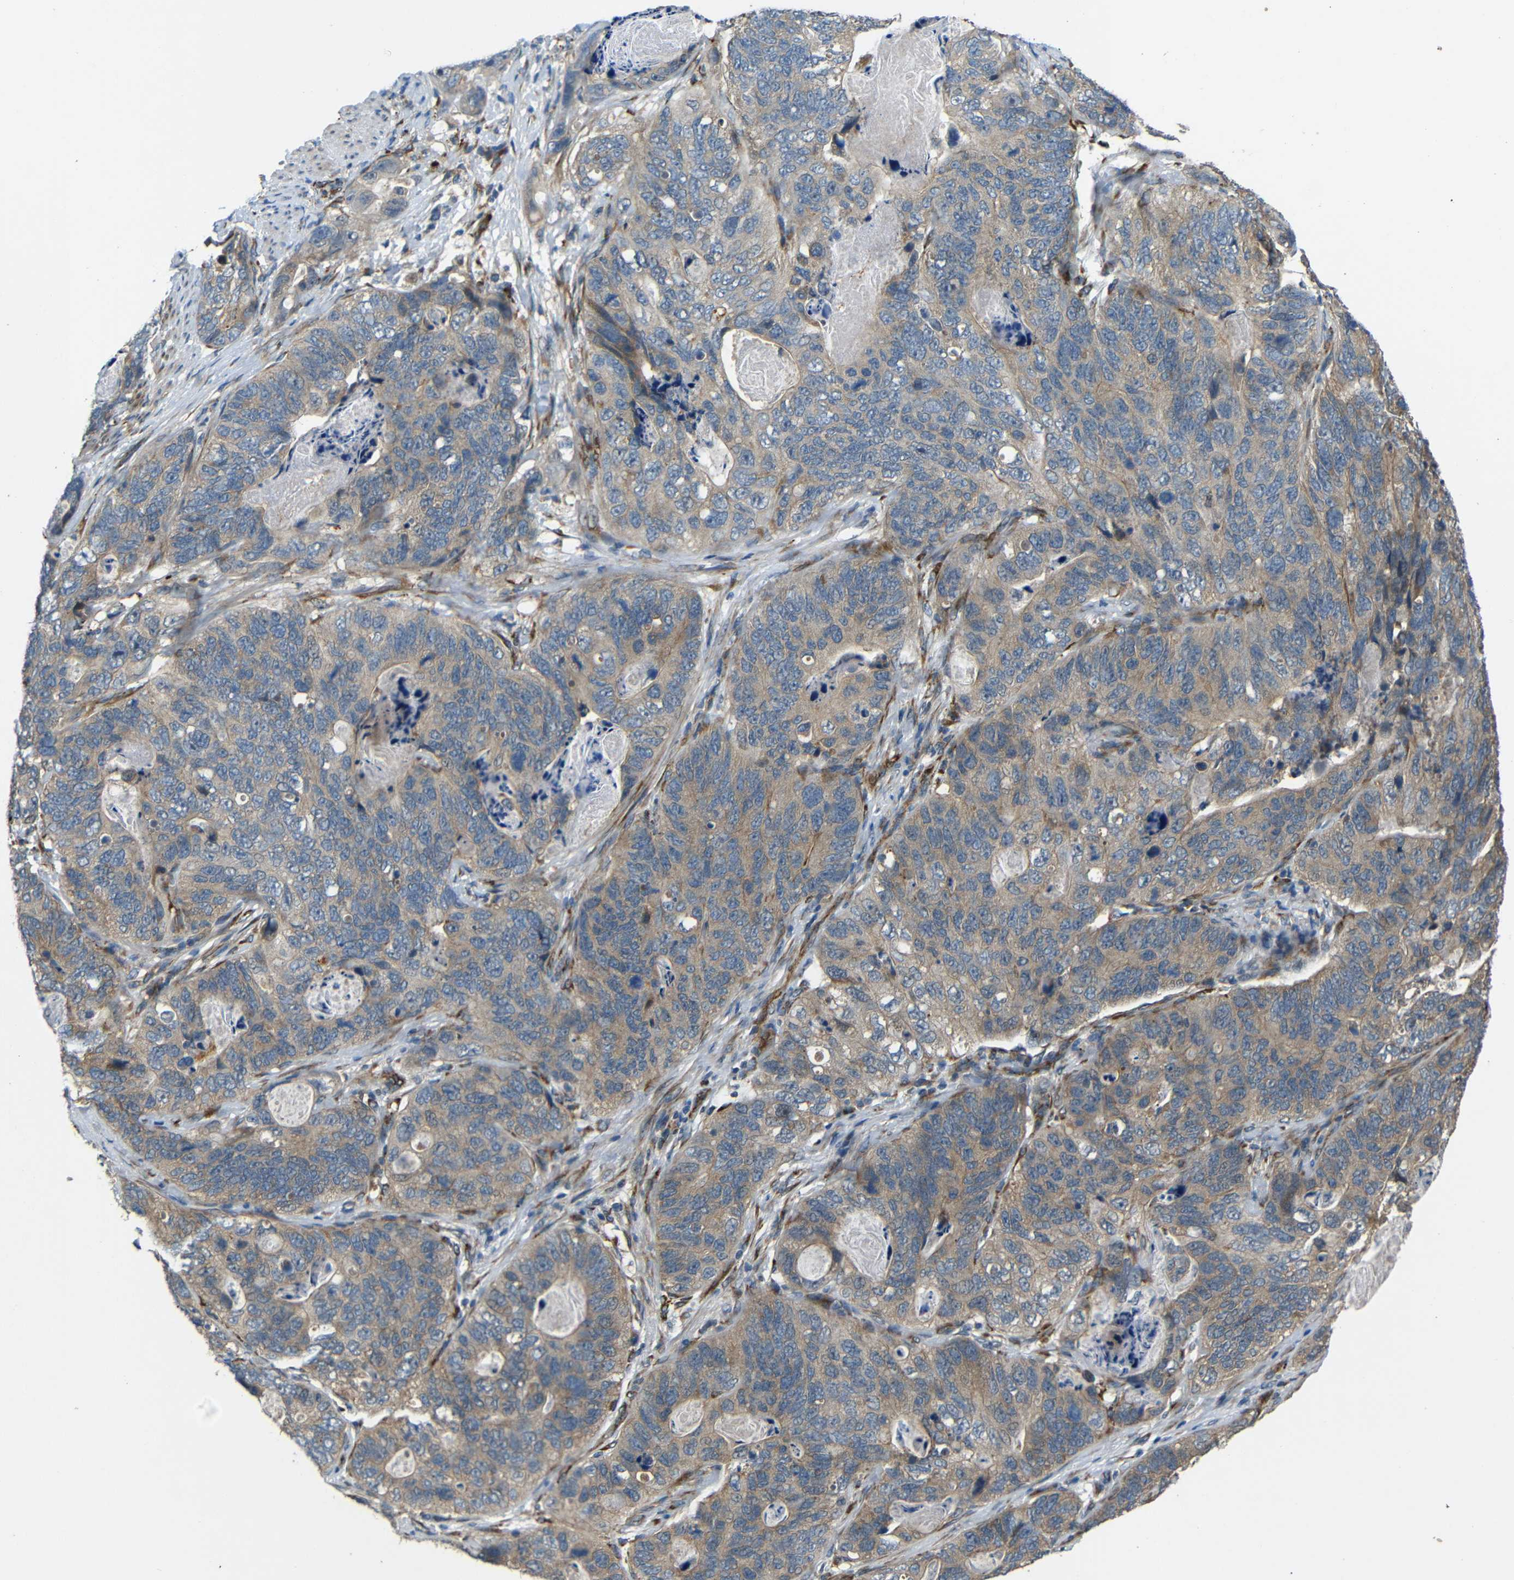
{"staining": {"intensity": "weak", "quantity": ">75%", "location": "cytoplasmic/membranous"}, "tissue": "stomach cancer", "cell_type": "Tumor cells", "image_type": "cancer", "snomed": [{"axis": "morphology", "description": "Adenocarcinoma, NOS"}, {"axis": "topography", "description": "Stomach"}], "caption": "IHC histopathology image of human stomach adenocarcinoma stained for a protein (brown), which reveals low levels of weak cytoplasmic/membranous expression in about >75% of tumor cells.", "gene": "ATP7A", "patient": {"sex": "female", "age": 89}}